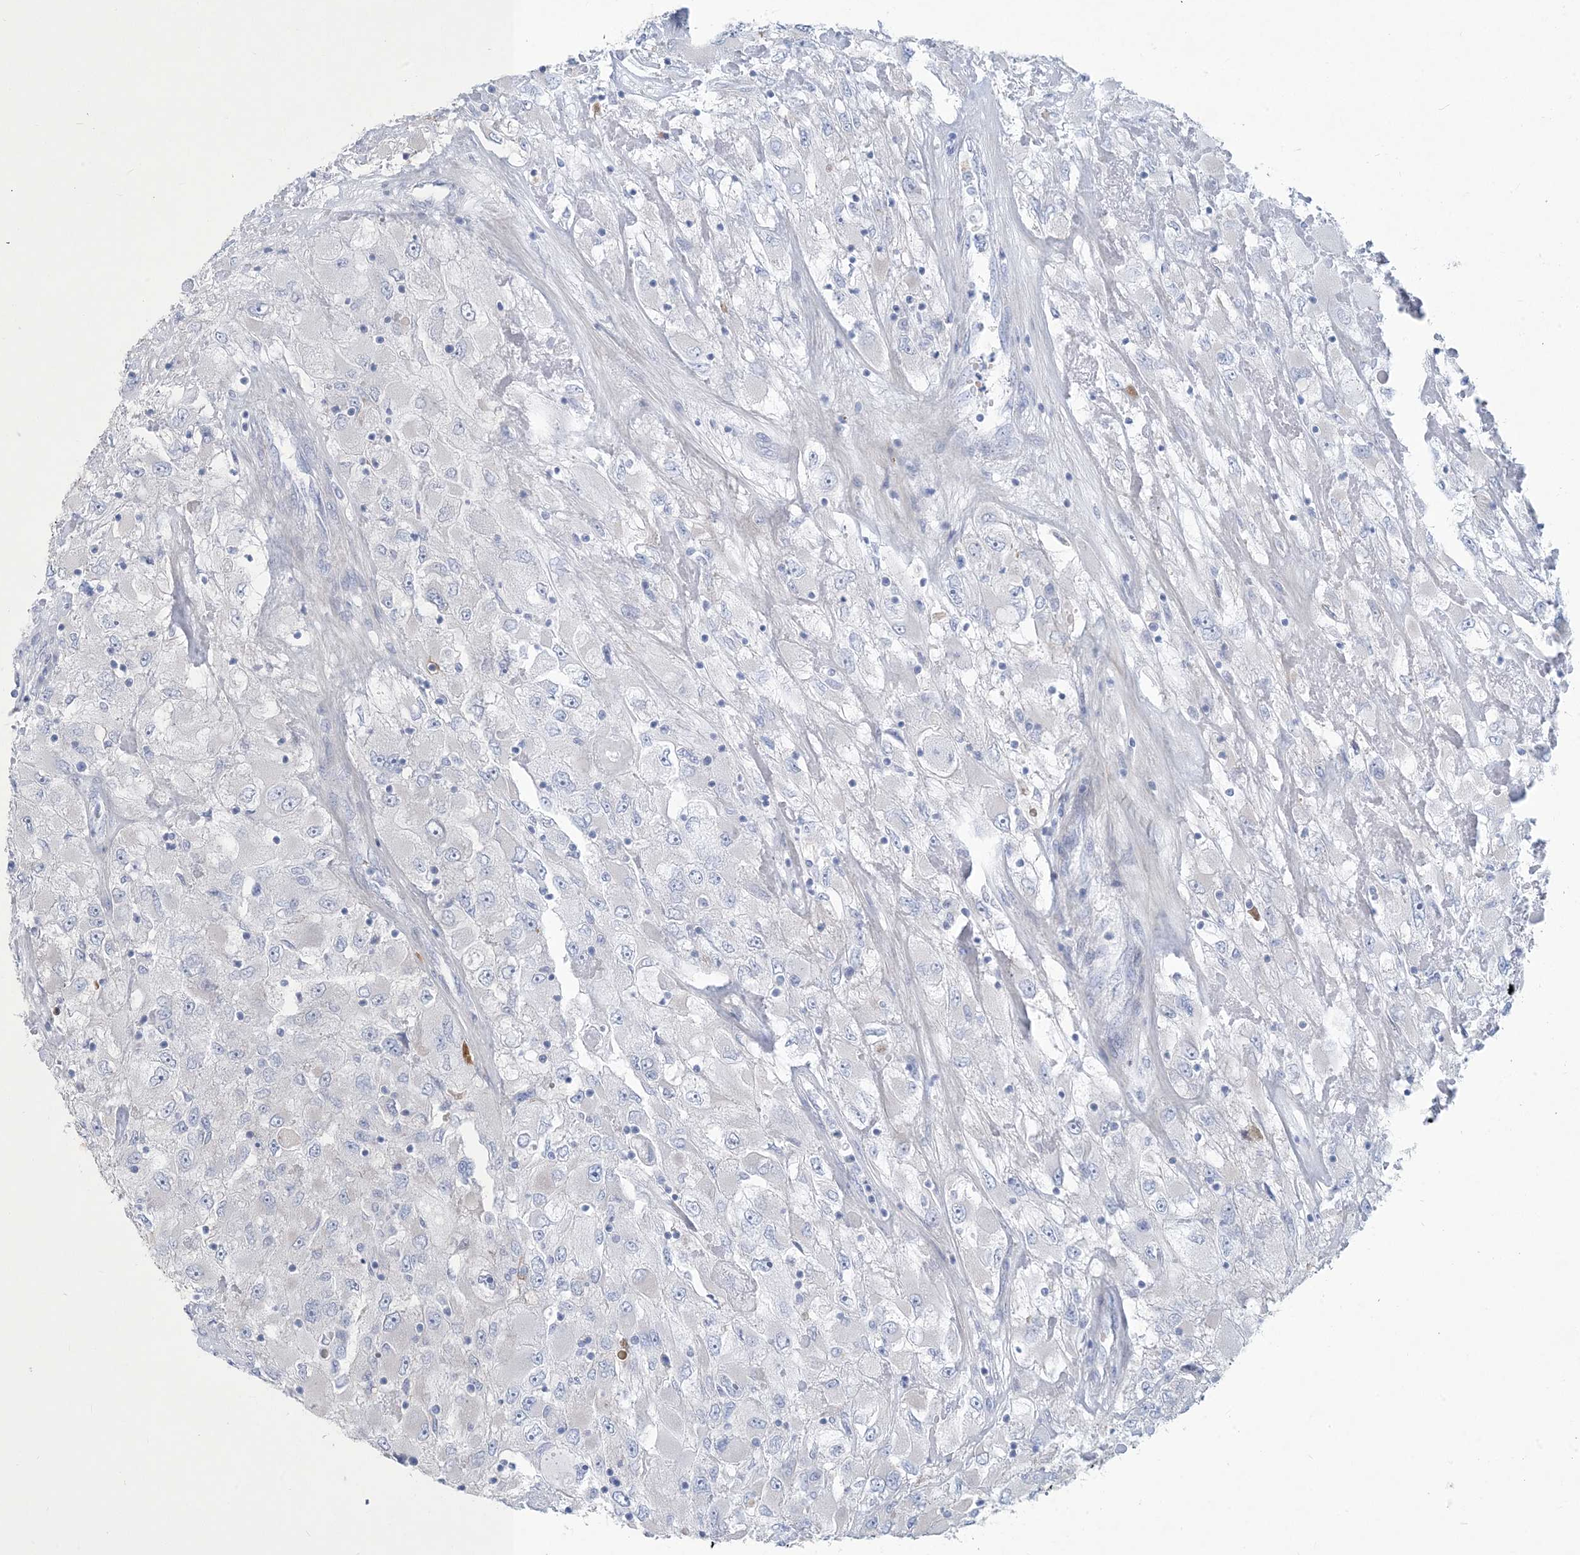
{"staining": {"intensity": "negative", "quantity": "none", "location": "none"}, "tissue": "renal cancer", "cell_type": "Tumor cells", "image_type": "cancer", "snomed": [{"axis": "morphology", "description": "Adenocarcinoma, NOS"}, {"axis": "topography", "description": "Kidney"}], "caption": "This is an IHC micrograph of human renal cancer (adenocarcinoma). There is no staining in tumor cells.", "gene": "MOXD1", "patient": {"sex": "female", "age": 52}}